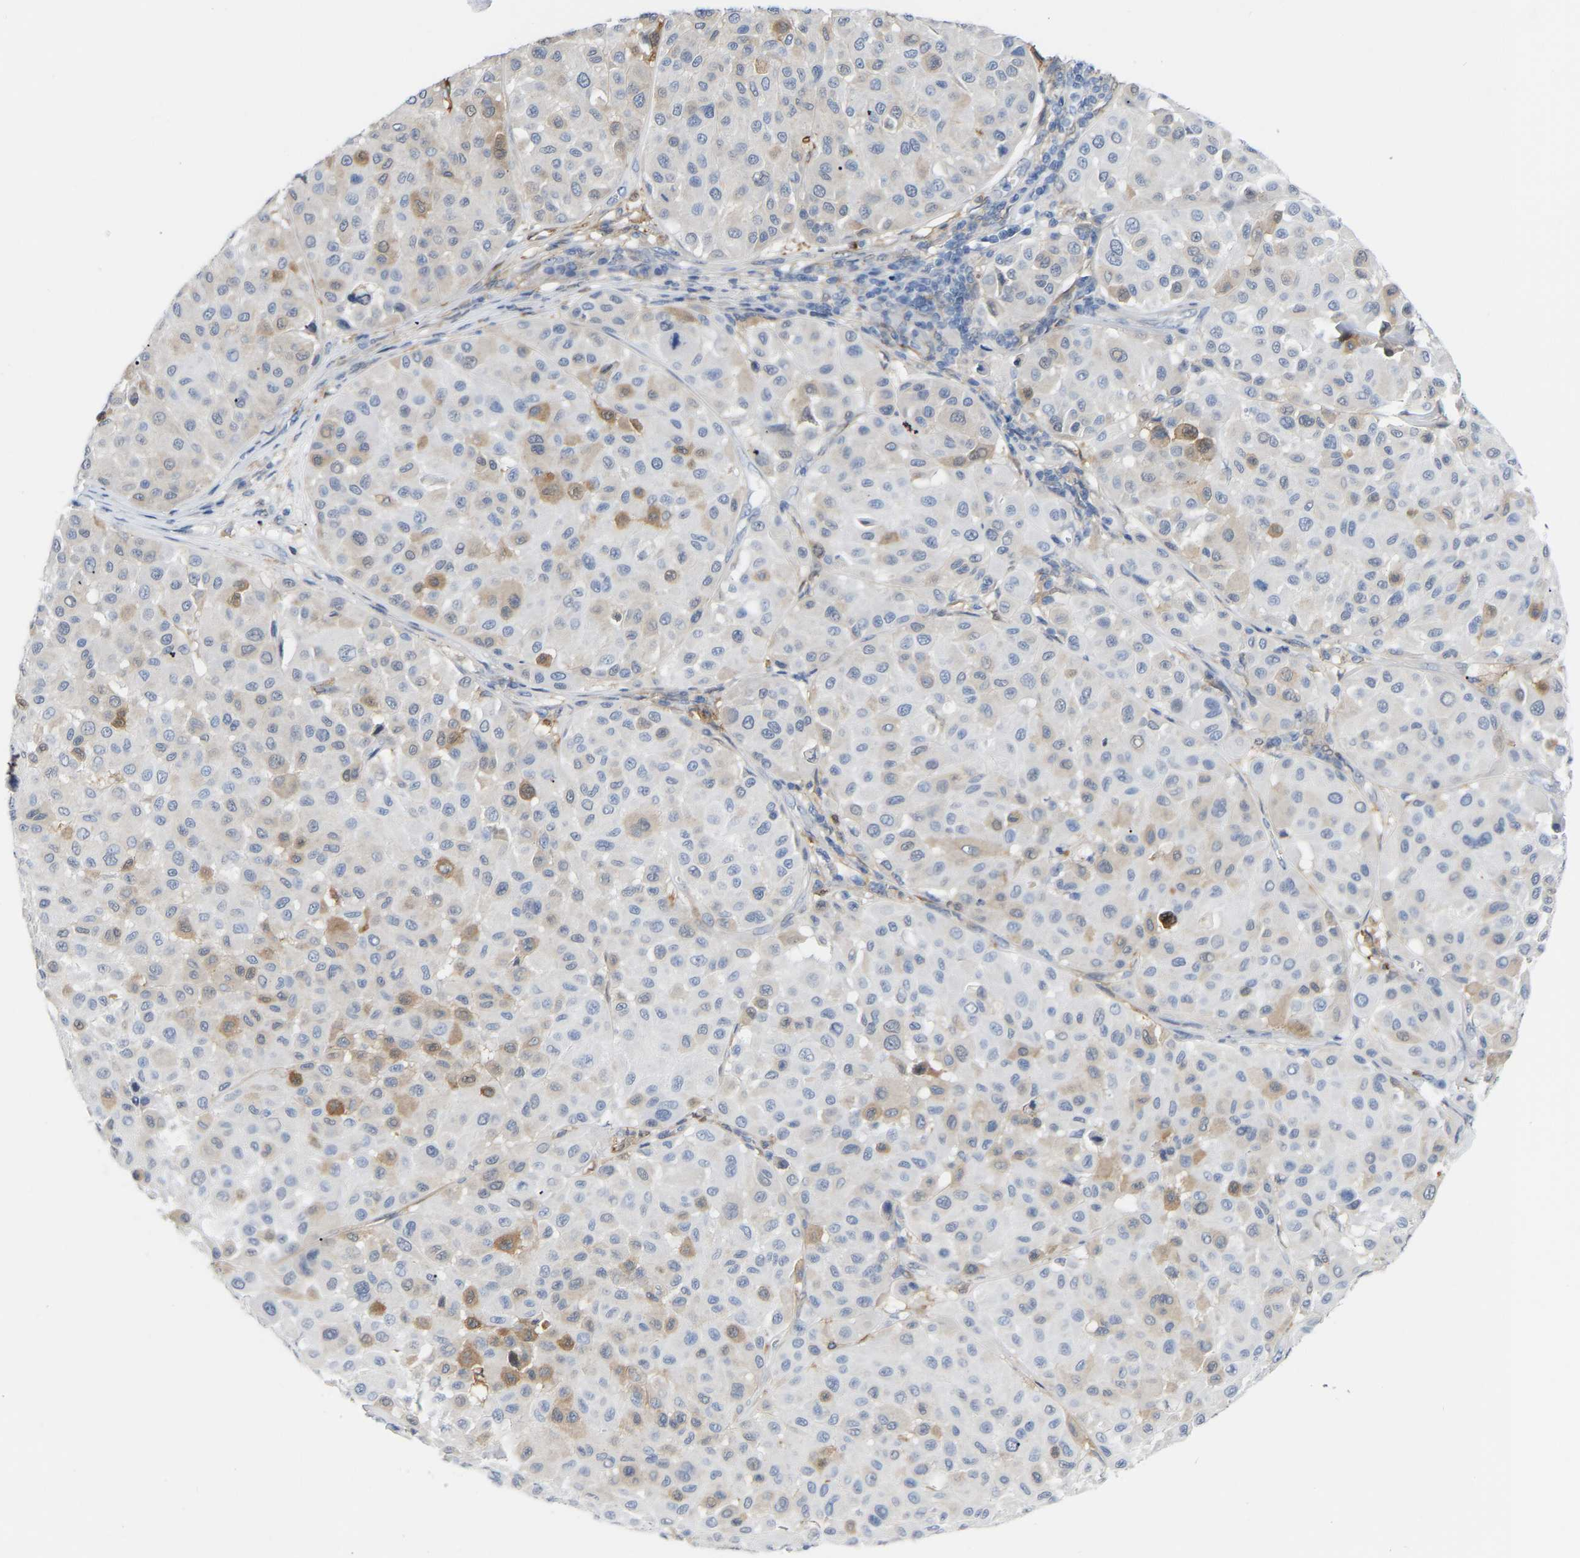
{"staining": {"intensity": "moderate", "quantity": "<25%", "location": "cytoplasmic/membranous"}, "tissue": "melanoma", "cell_type": "Tumor cells", "image_type": "cancer", "snomed": [{"axis": "morphology", "description": "Malignant melanoma, Metastatic site"}, {"axis": "topography", "description": "Soft tissue"}], "caption": "Melanoma was stained to show a protein in brown. There is low levels of moderate cytoplasmic/membranous staining in approximately <25% of tumor cells. Ihc stains the protein in brown and the nuclei are stained blue.", "gene": "ABTB2", "patient": {"sex": "male", "age": 41}}